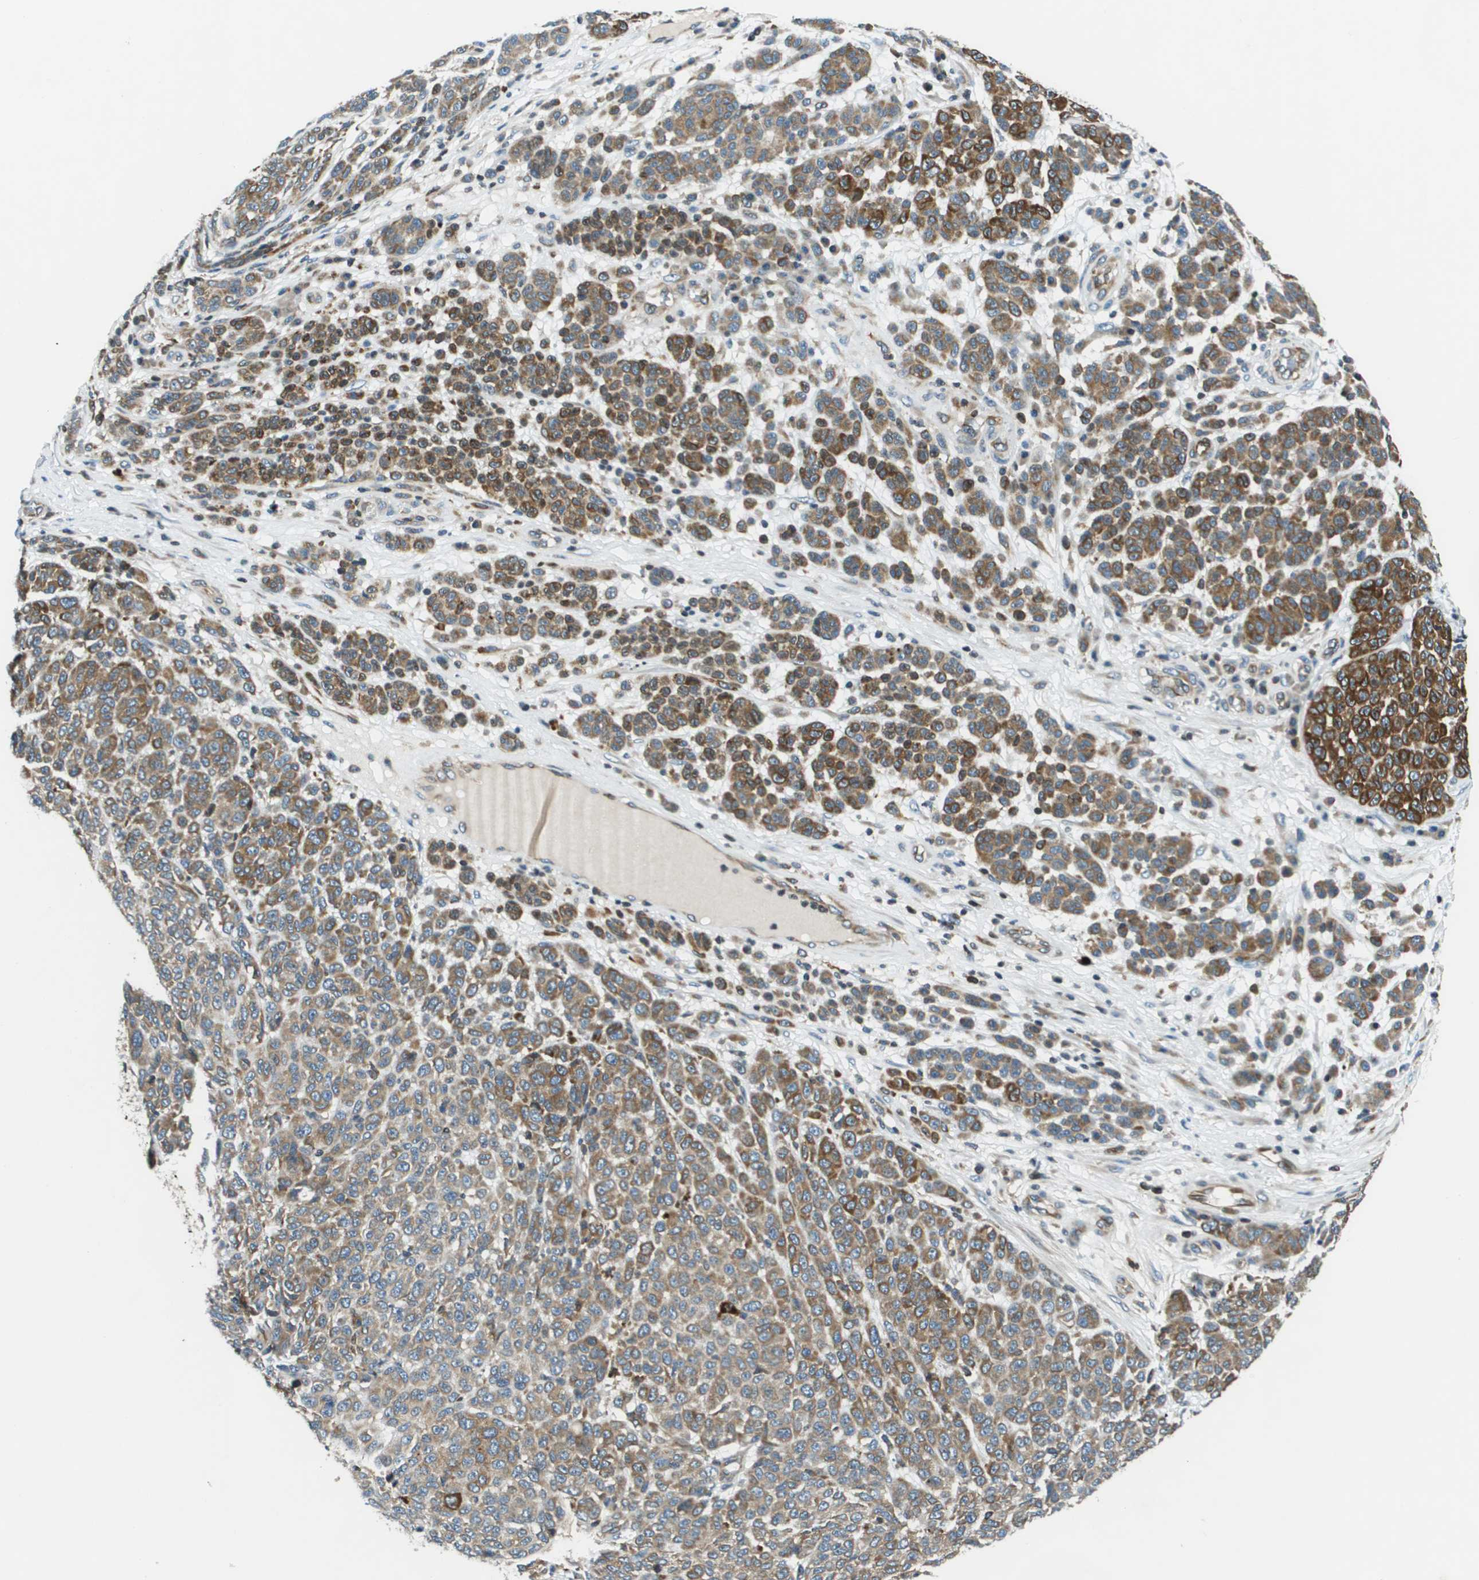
{"staining": {"intensity": "moderate", "quantity": ">75%", "location": "cytoplasmic/membranous"}, "tissue": "melanoma", "cell_type": "Tumor cells", "image_type": "cancer", "snomed": [{"axis": "morphology", "description": "Malignant melanoma, NOS"}, {"axis": "topography", "description": "Skin"}], "caption": "Tumor cells display medium levels of moderate cytoplasmic/membranous staining in about >75% of cells in human malignant melanoma. (DAB IHC, brown staining for protein, blue staining for nuclei).", "gene": "ESYT1", "patient": {"sex": "male", "age": 59}}